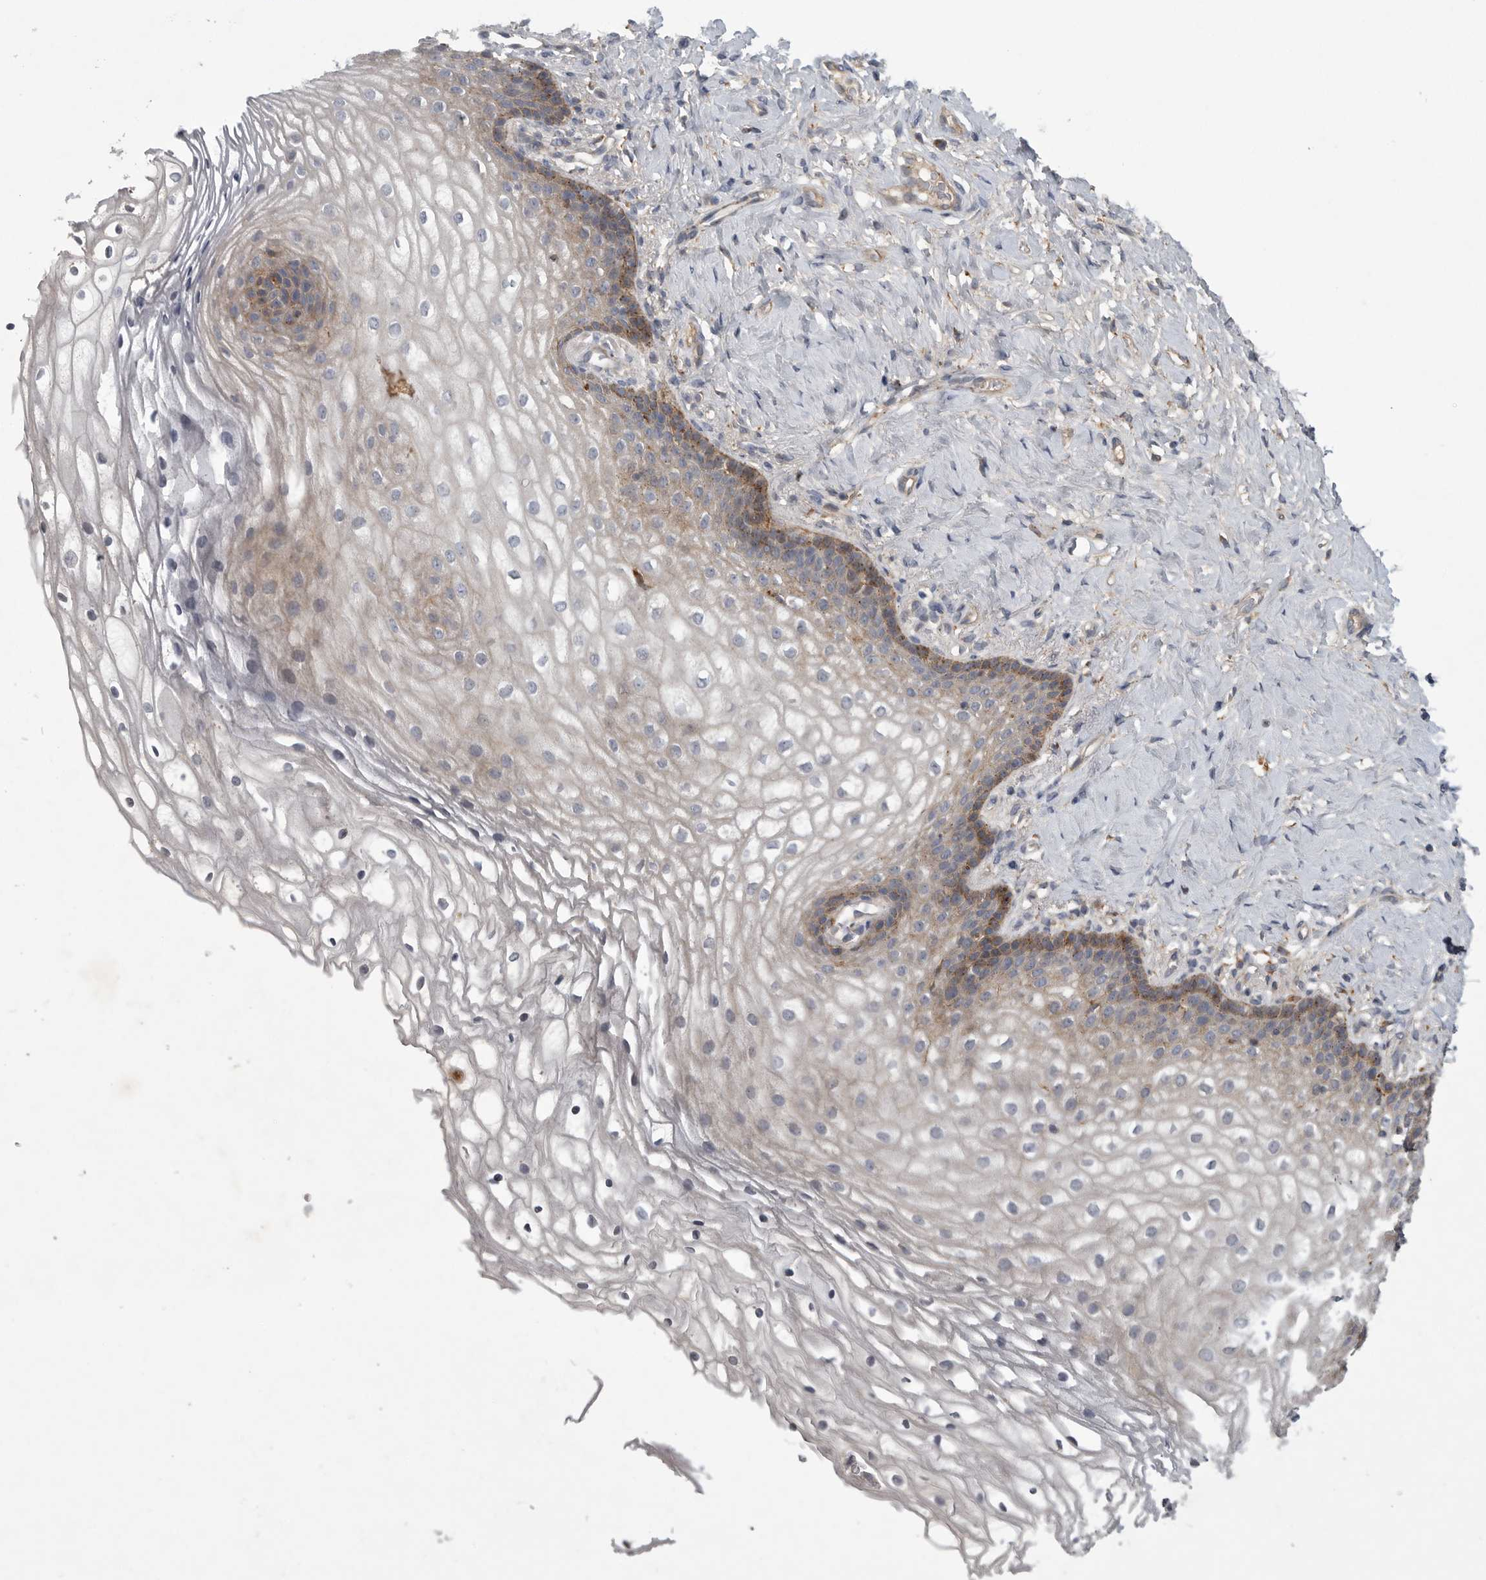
{"staining": {"intensity": "moderate", "quantity": "<25%", "location": "cytoplasmic/membranous"}, "tissue": "vagina", "cell_type": "Squamous epithelial cells", "image_type": "normal", "snomed": [{"axis": "morphology", "description": "Normal tissue, NOS"}, {"axis": "topography", "description": "Vagina"}], "caption": "Normal vagina reveals moderate cytoplasmic/membranous positivity in approximately <25% of squamous epithelial cells, visualized by immunohistochemistry. The protein is stained brown, and the nuclei are stained in blue (DAB (3,3'-diaminobenzidine) IHC with brightfield microscopy, high magnification).", "gene": "LAMTOR3", "patient": {"sex": "female", "age": 60}}